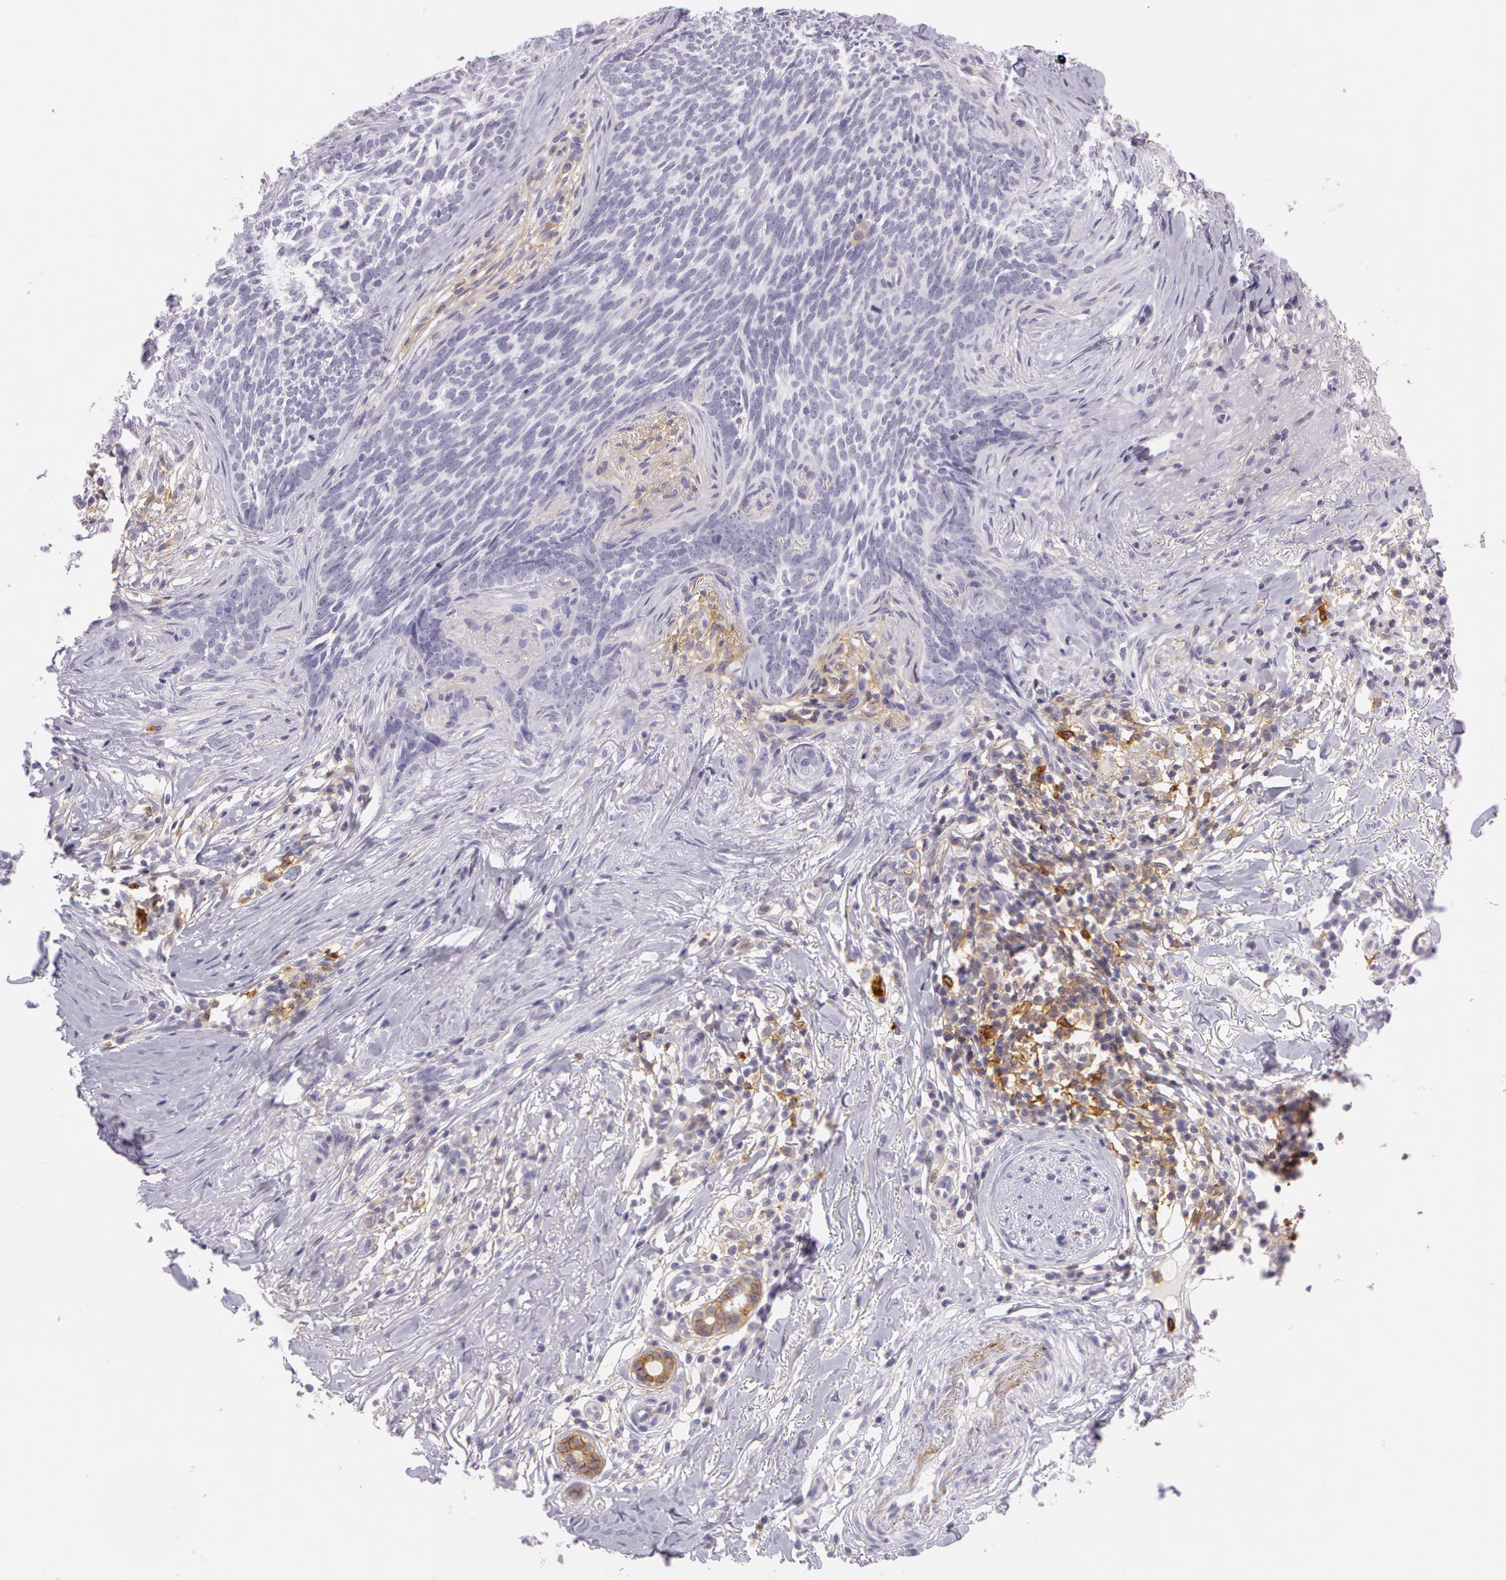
{"staining": {"intensity": "negative", "quantity": "none", "location": "none"}, "tissue": "skin cancer", "cell_type": "Tumor cells", "image_type": "cancer", "snomed": [{"axis": "morphology", "description": "Basal cell carcinoma"}, {"axis": "topography", "description": "Skin"}], "caption": "This is an IHC photomicrograph of skin cancer. There is no positivity in tumor cells.", "gene": "LY75", "patient": {"sex": "female", "age": 81}}